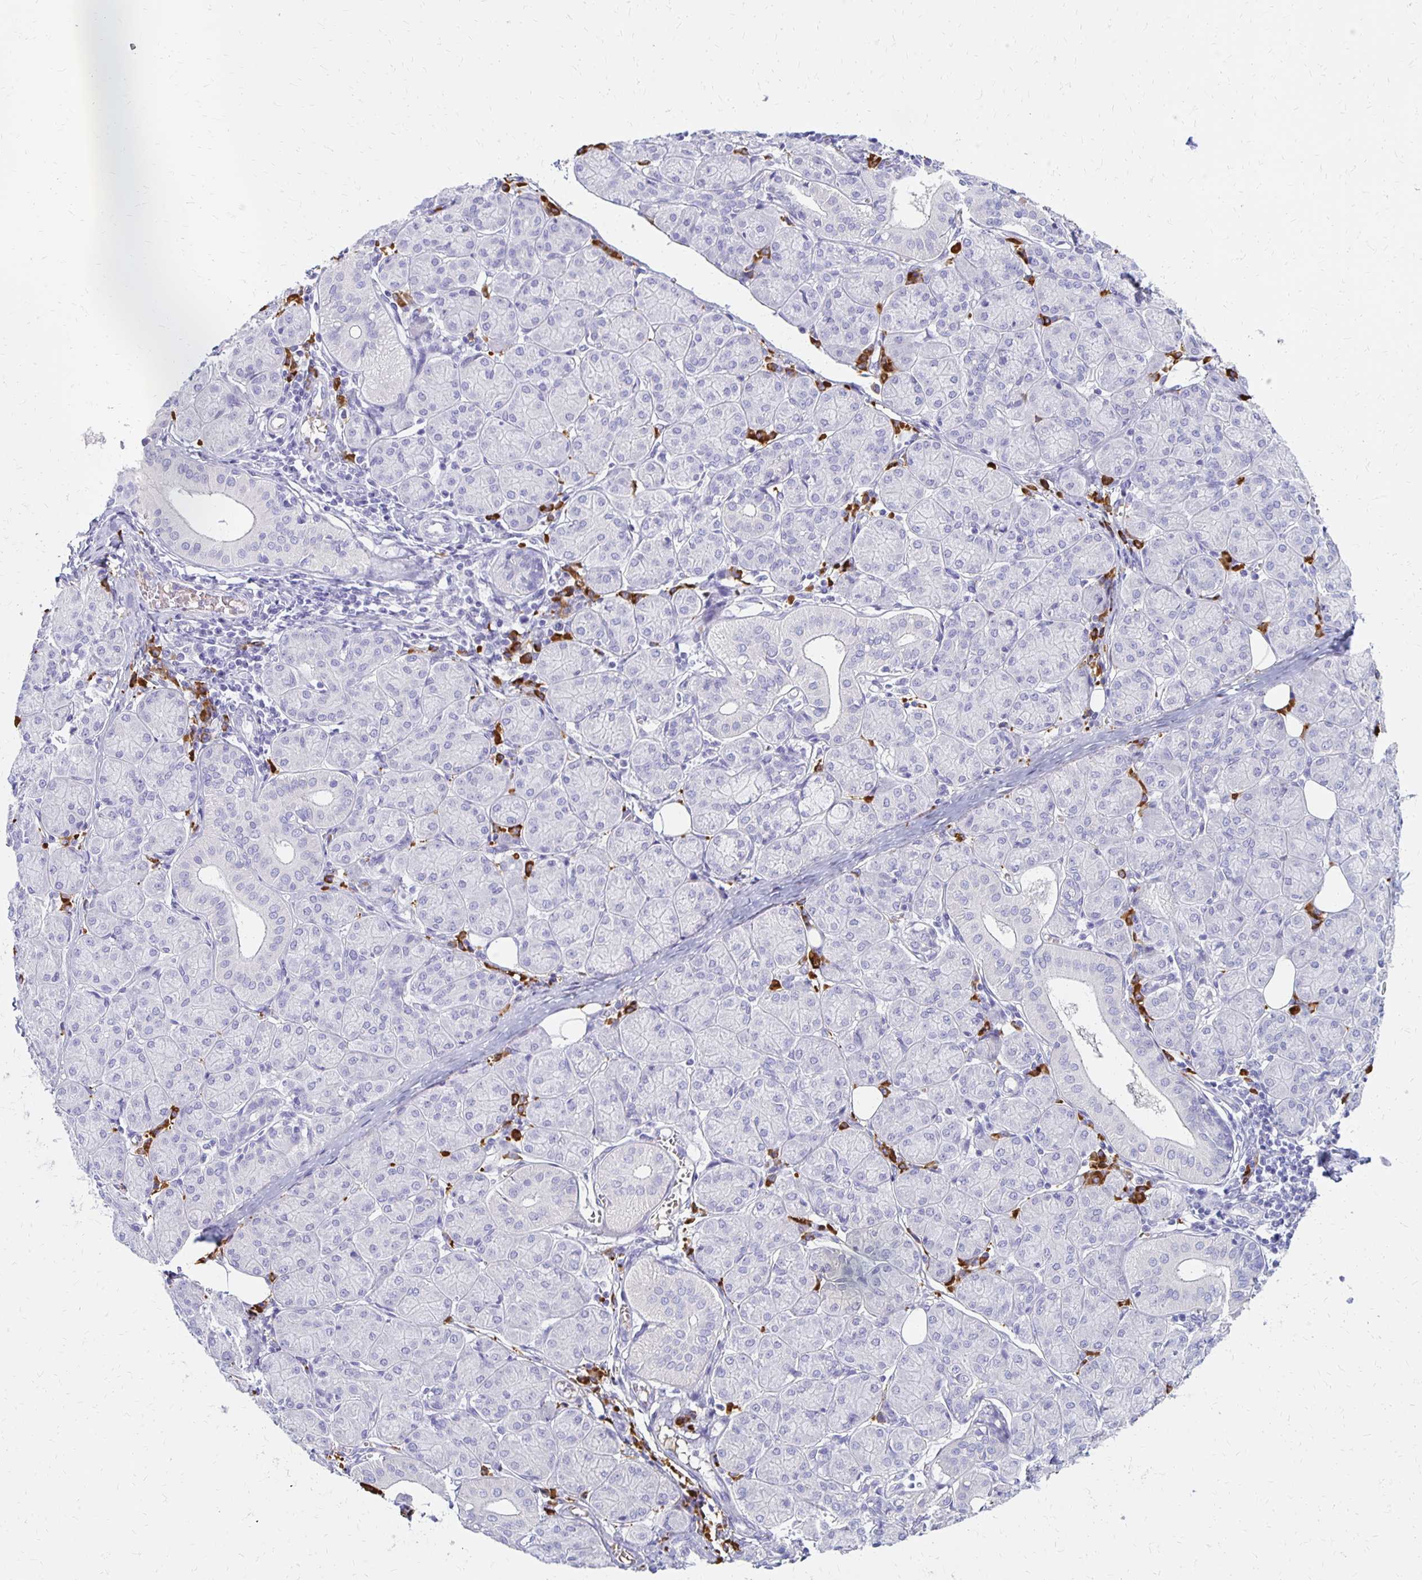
{"staining": {"intensity": "negative", "quantity": "none", "location": "none"}, "tissue": "salivary gland", "cell_type": "Glandular cells", "image_type": "normal", "snomed": [{"axis": "morphology", "description": "Normal tissue, NOS"}, {"axis": "morphology", "description": "Inflammation, NOS"}, {"axis": "topography", "description": "Lymph node"}, {"axis": "topography", "description": "Salivary gland"}], "caption": "IHC histopathology image of unremarkable salivary gland: human salivary gland stained with DAB (3,3'-diaminobenzidine) exhibits no significant protein expression in glandular cells. (Brightfield microscopy of DAB (3,3'-diaminobenzidine) IHC at high magnification).", "gene": "FNTB", "patient": {"sex": "male", "age": 3}}